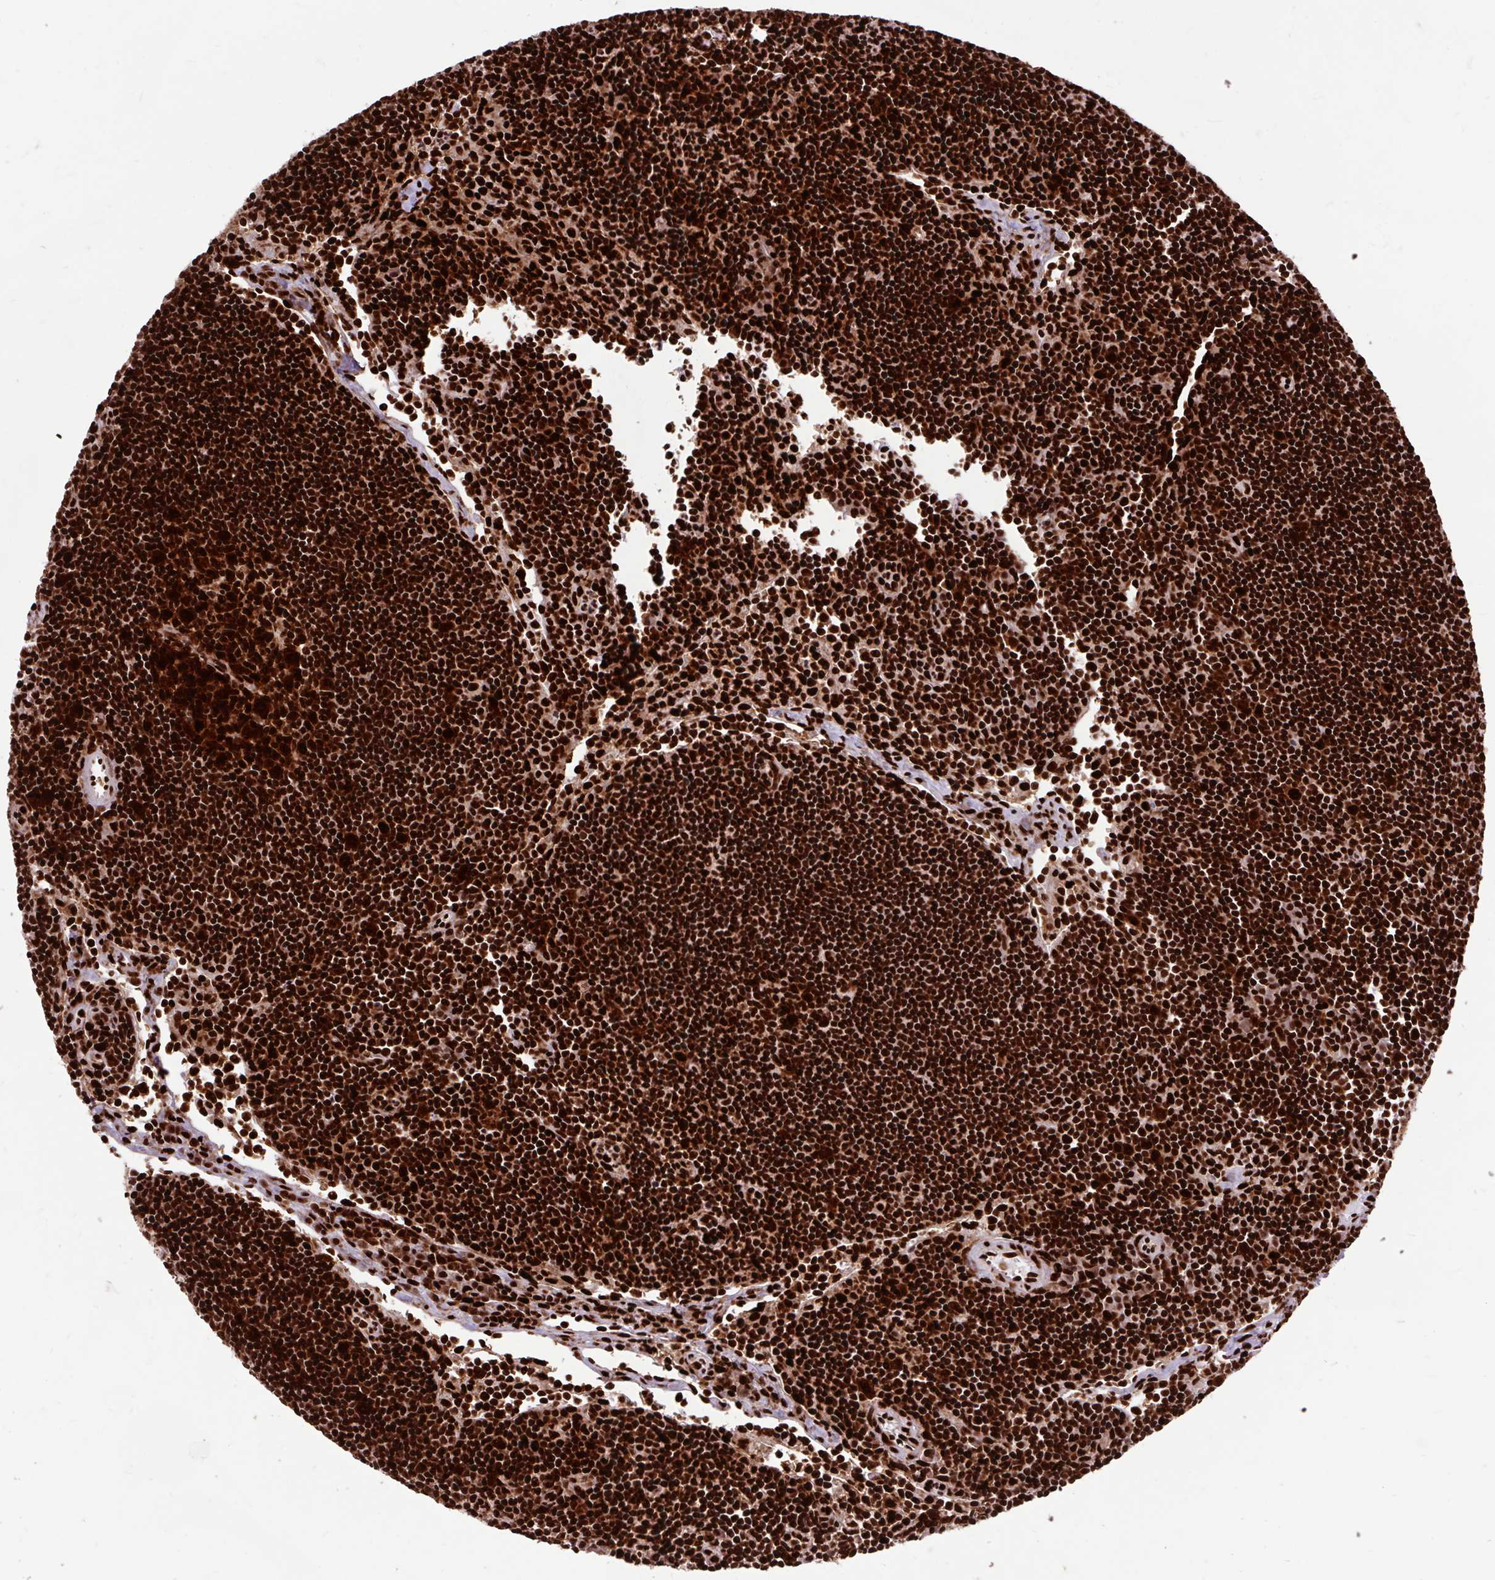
{"staining": {"intensity": "strong", "quantity": ">75%", "location": "nuclear"}, "tissue": "lymph node", "cell_type": "Germinal center cells", "image_type": "normal", "snomed": [{"axis": "morphology", "description": "Normal tissue, NOS"}, {"axis": "topography", "description": "Lymph node"}], "caption": "Unremarkable lymph node was stained to show a protein in brown. There is high levels of strong nuclear expression in approximately >75% of germinal center cells. The staining was performed using DAB (3,3'-diaminobenzidine), with brown indicating positive protein expression. Nuclei are stained blue with hematoxylin.", "gene": "FUS", "patient": {"sex": "female", "age": 29}}